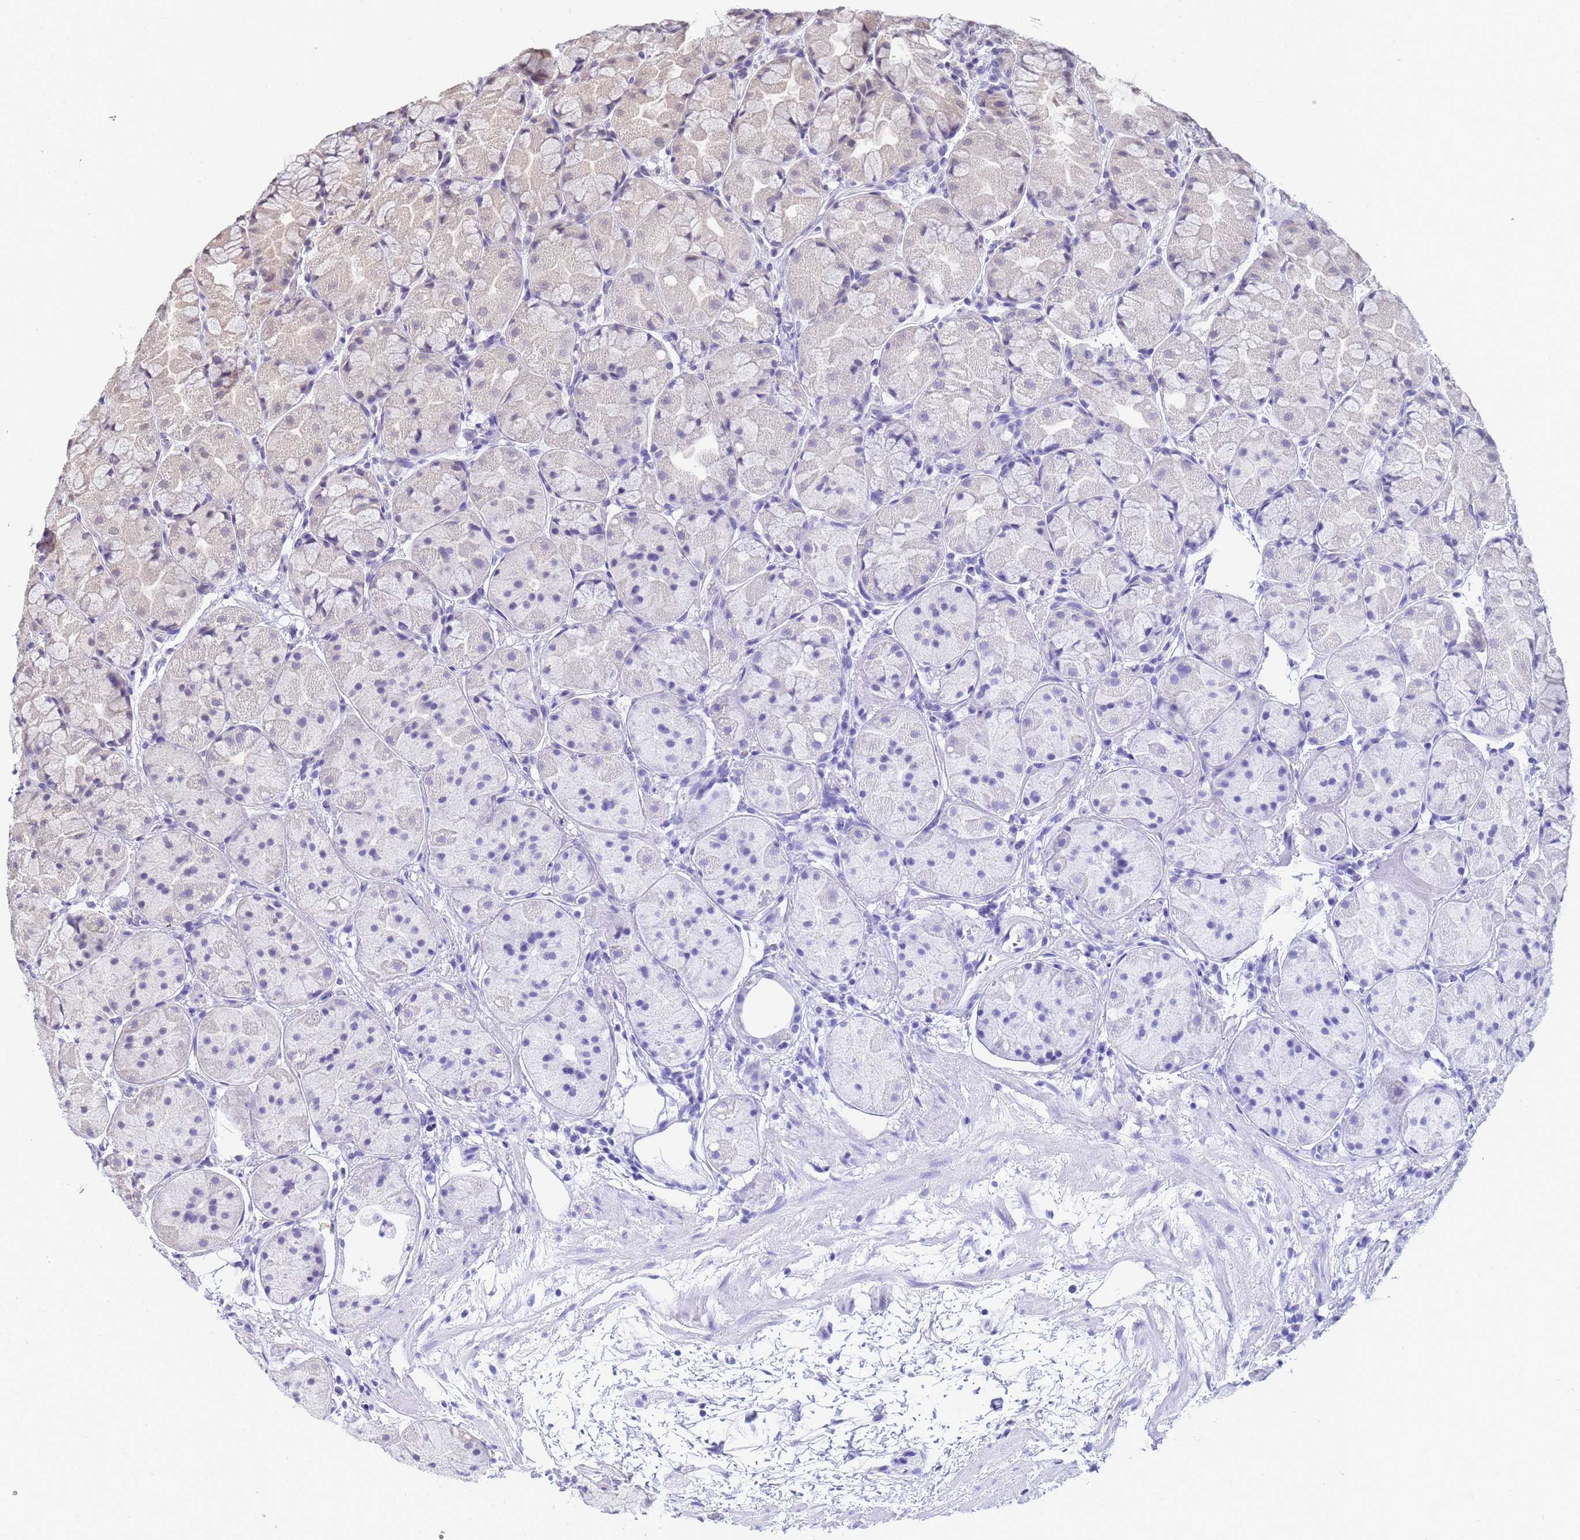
{"staining": {"intensity": "negative", "quantity": "none", "location": "none"}, "tissue": "stomach", "cell_type": "Glandular cells", "image_type": "normal", "snomed": [{"axis": "morphology", "description": "Normal tissue, NOS"}, {"axis": "topography", "description": "Stomach"}], "caption": "The IHC photomicrograph has no significant positivity in glandular cells of stomach.", "gene": "MYL7", "patient": {"sex": "male", "age": 57}}